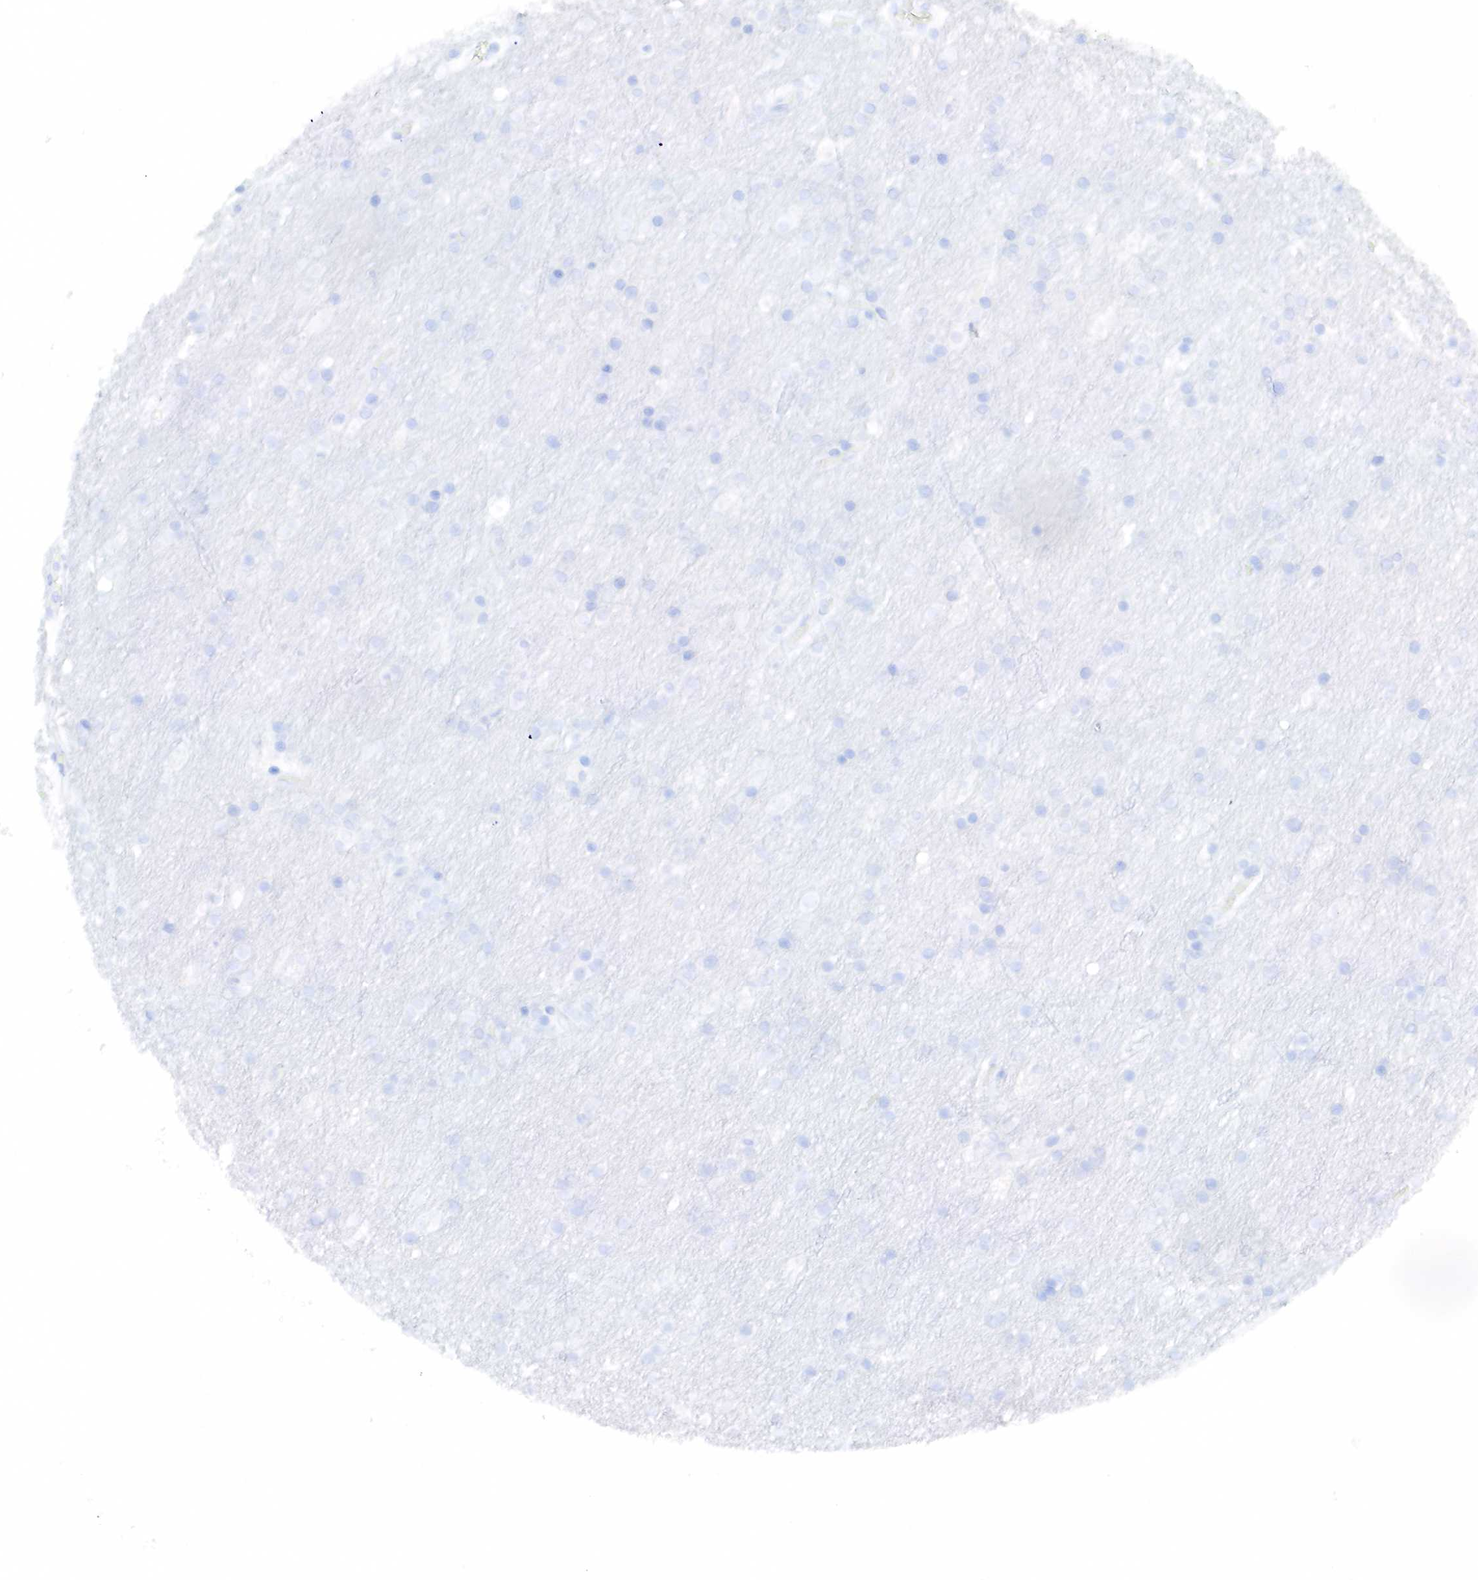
{"staining": {"intensity": "negative", "quantity": "none", "location": "none"}, "tissue": "cerebral cortex", "cell_type": "Endothelial cells", "image_type": "normal", "snomed": [{"axis": "morphology", "description": "Normal tissue, NOS"}, {"axis": "topography", "description": "Cerebral cortex"}], "caption": "This is an IHC histopathology image of benign human cerebral cortex. There is no positivity in endothelial cells.", "gene": "CD79A", "patient": {"sex": "female", "age": 54}}